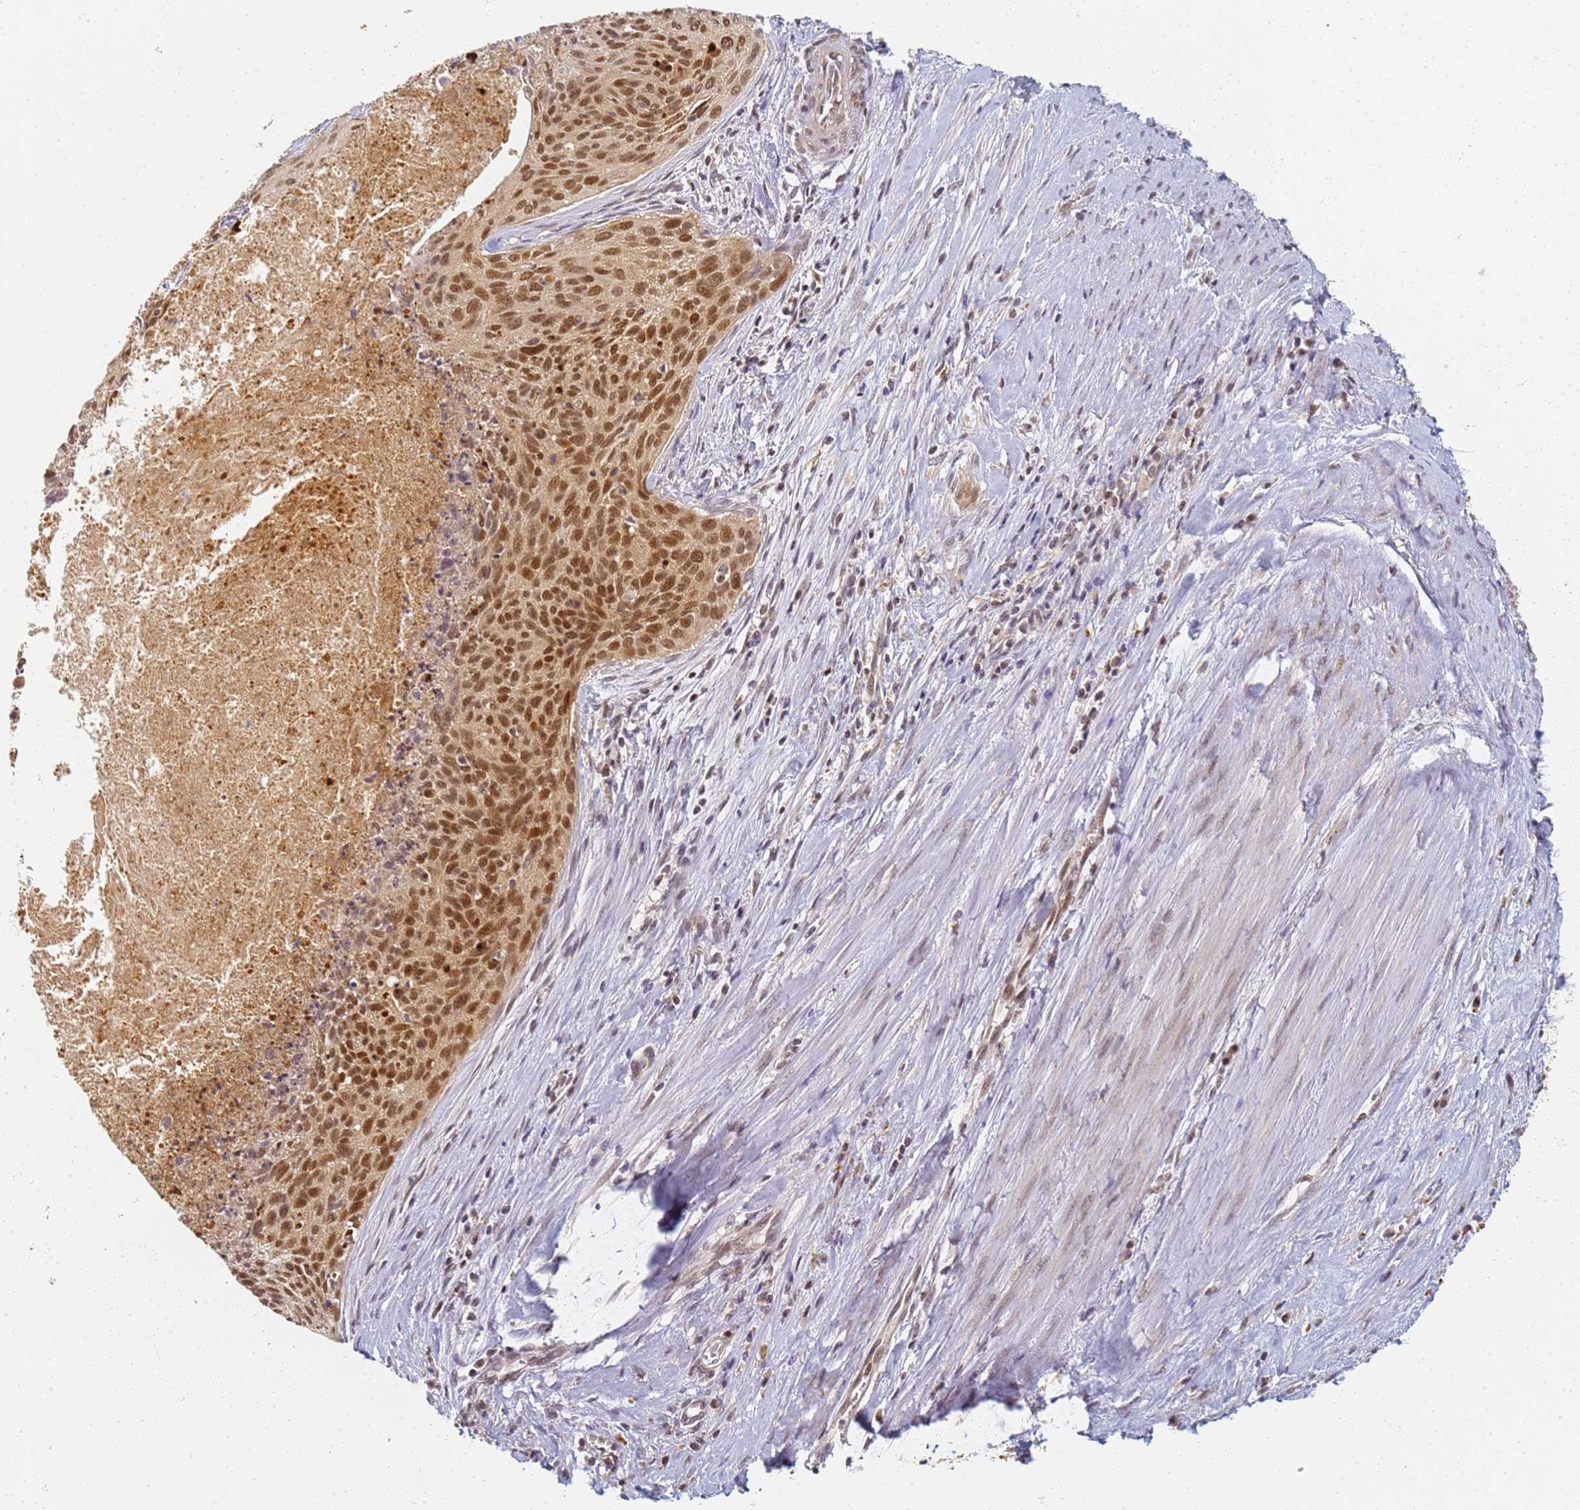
{"staining": {"intensity": "moderate", "quantity": ">75%", "location": "nuclear"}, "tissue": "cervical cancer", "cell_type": "Tumor cells", "image_type": "cancer", "snomed": [{"axis": "morphology", "description": "Squamous cell carcinoma, NOS"}, {"axis": "topography", "description": "Cervix"}], "caption": "Immunohistochemical staining of human cervical cancer (squamous cell carcinoma) exhibits moderate nuclear protein staining in about >75% of tumor cells. The staining was performed using DAB to visualize the protein expression in brown, while the nuclei were stained in blue with hematoxylin (Magnification: 20x).", "gene": "HMCES", "patient": {"sex": "female", "age": 55}}